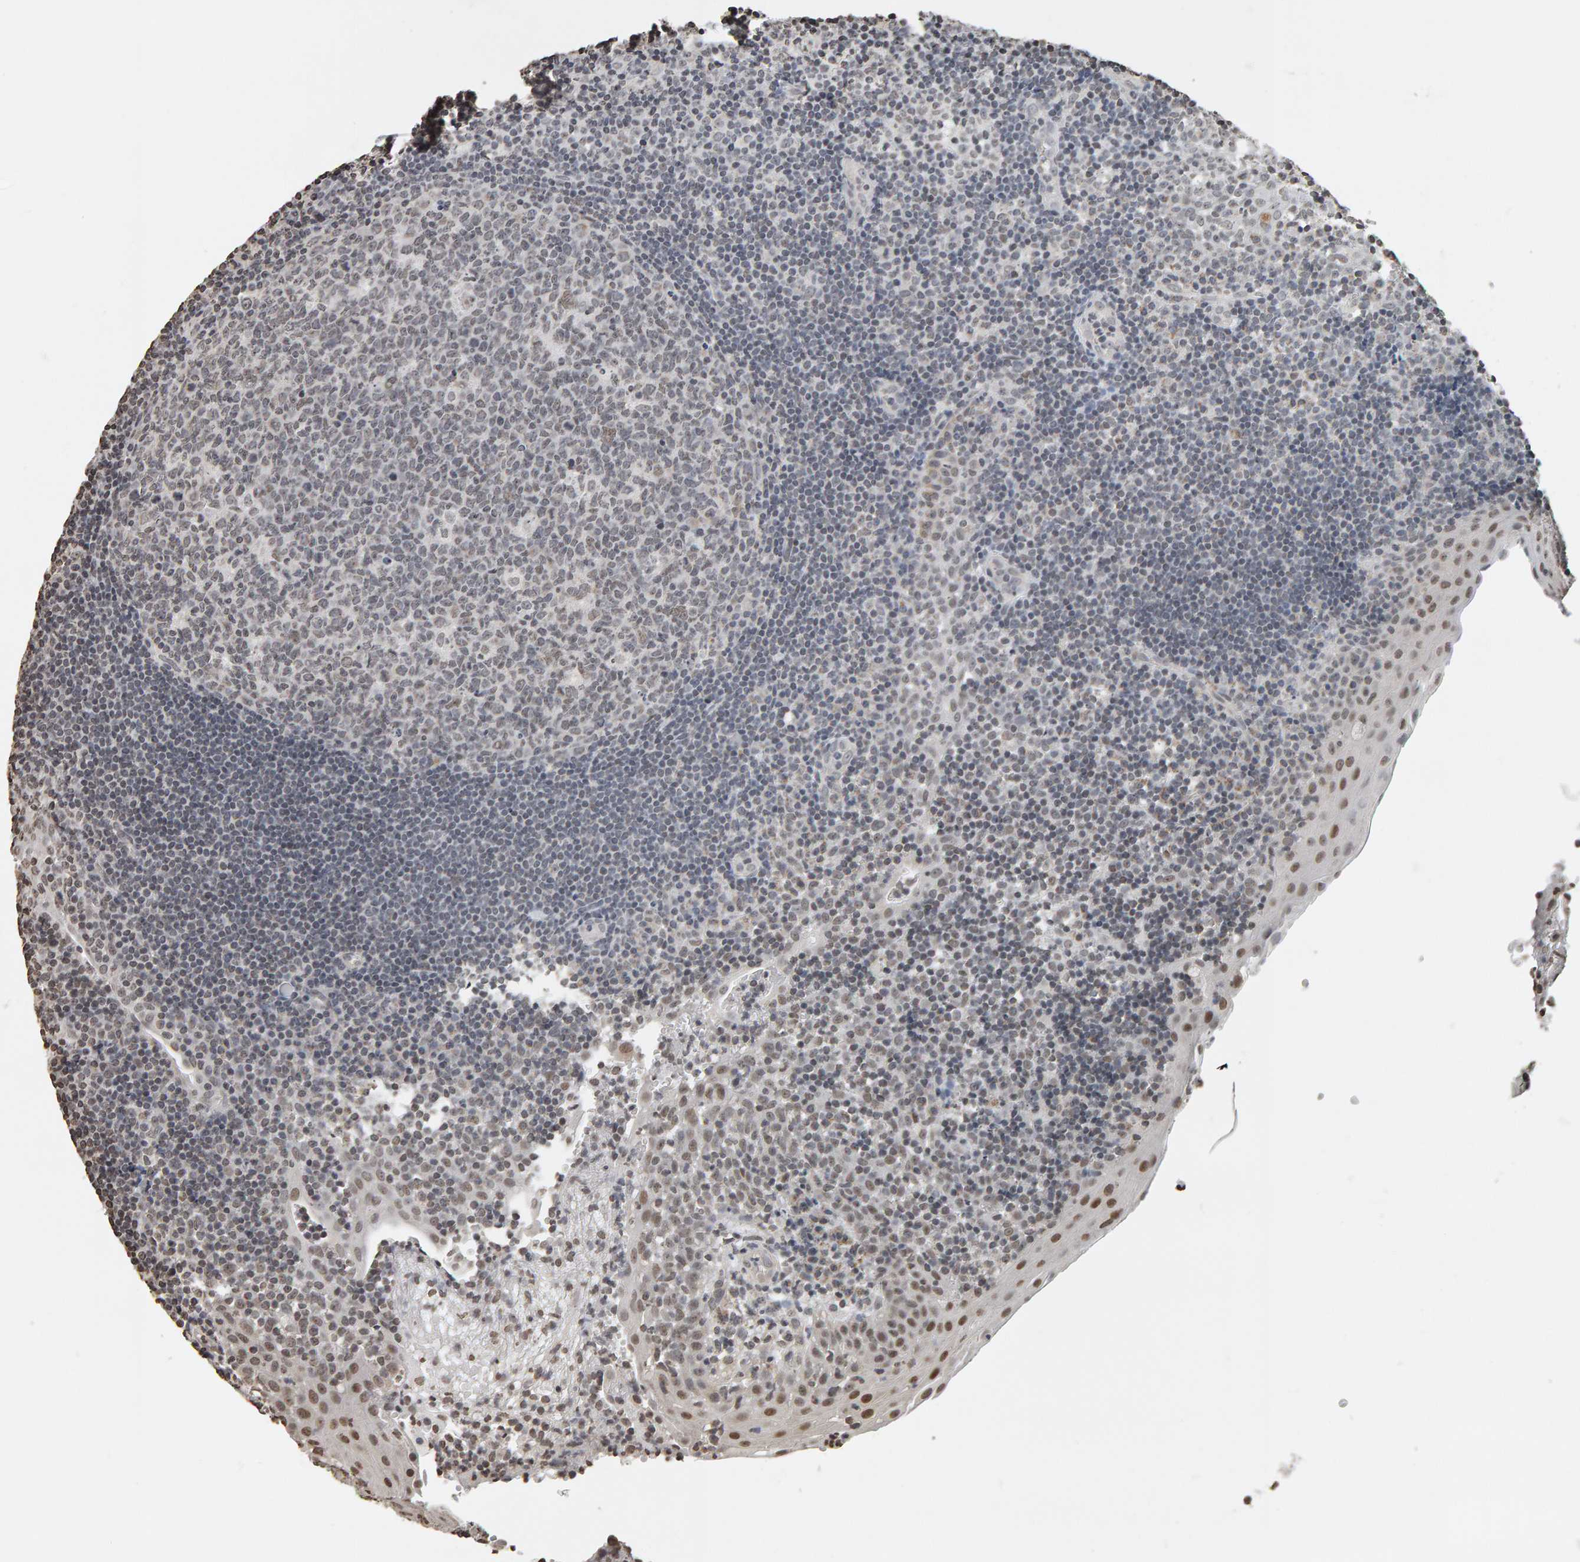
{"staining": {"intensity": "weak", "quantity": "<25%", "location": "nuclear"}, "tissue": "tonsil", "cell_type": "Germinal center cells", "image_type": "normal", "snomed": [{"axis": "morphology", "description": "Normal tissue, NOS"}, {"axis": "topography", "description": "Tonsil"}], "caption": "IHC micrograph of unremarkable tonsil: human tonsil stained with DAB exhibits no significant protein staining in germinal center cells. (DAB (3,3'-diaminobenzidine) immunohistochemistry, high magnification).", "gene": "AFF4", "patient": {"sex": "female", "age": 40}}